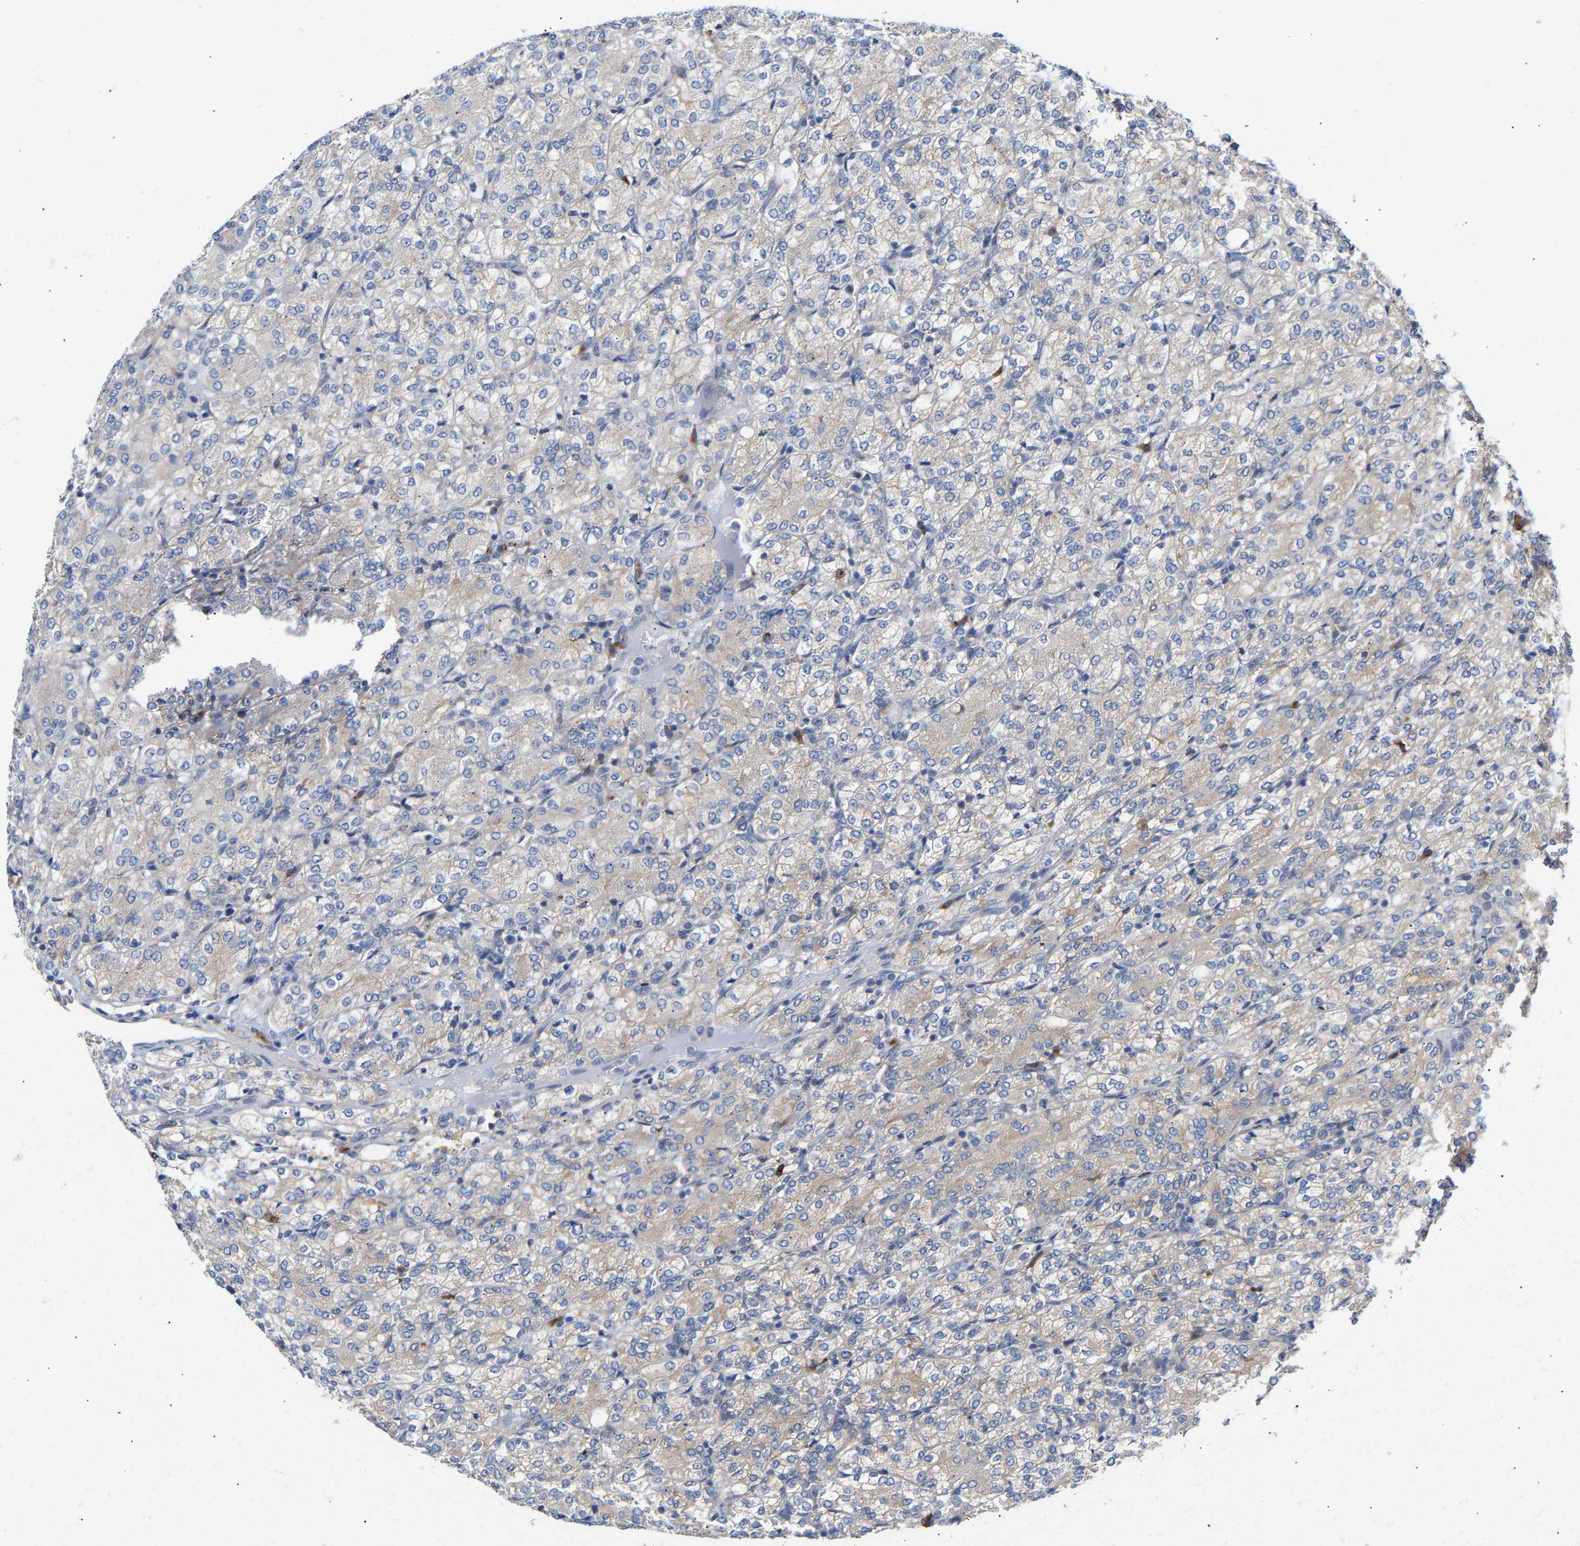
{"staining": {"intensity": "weak", "quantity": "<25%", "location": "cytoplasmic/membranous"}, "tissue": "renal cancer", "cell_type": "Tumor cells", "image_type": "cancer", "snomed": [{"axis": "morphology", "description": "Adenocarcinoma, NOS"}, {"axis": "topography", "description": "Kidney"}], "caption": "Tumor cells are negative for protein expression in human renal cancer (adenocarcinoma). Nuclei are stained in blue.", "gene": "PPP1R15A", "patient": {"sex": "male", "age": 77}}